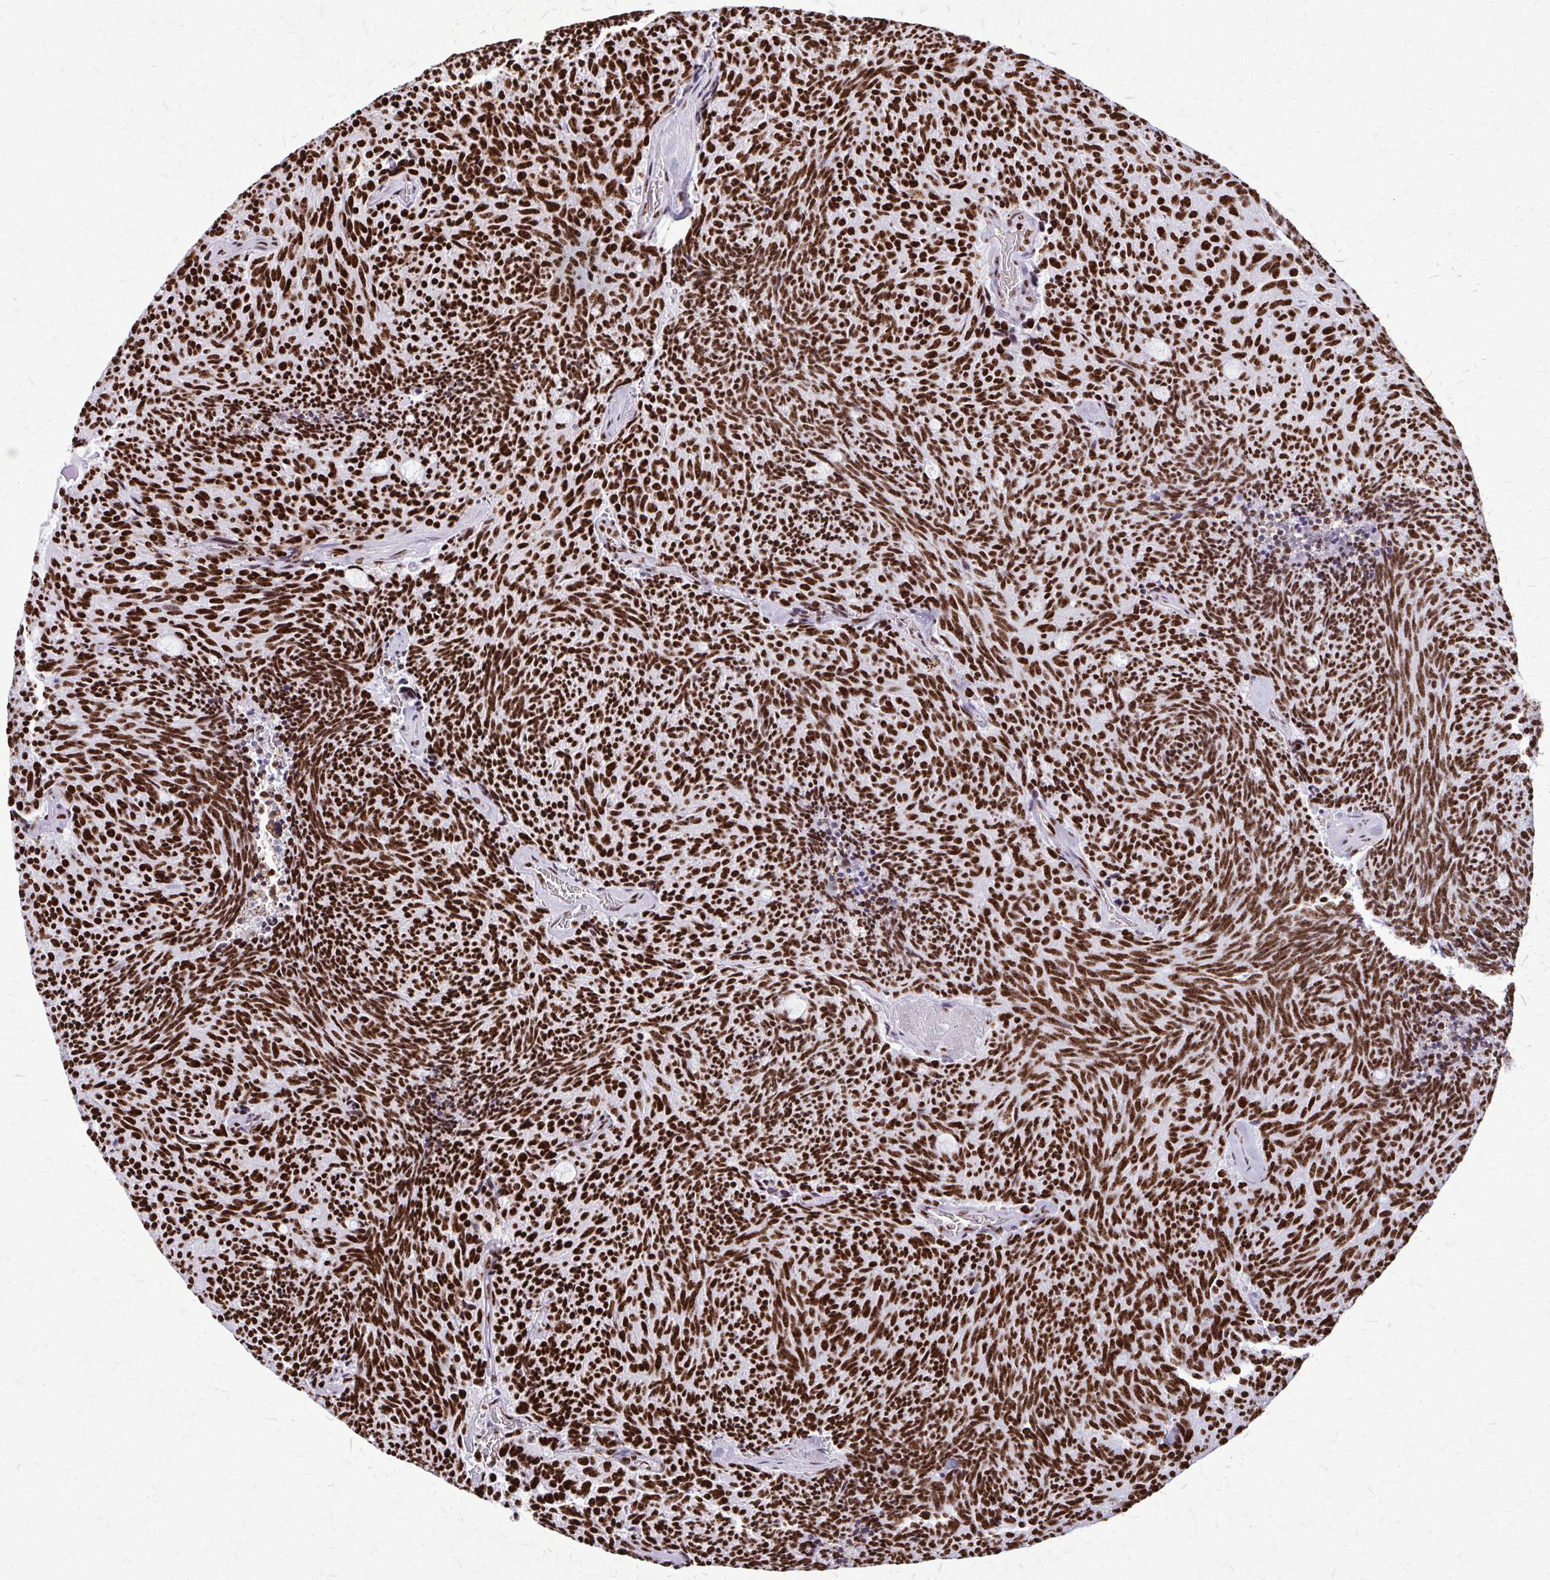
{"staining": {"intensity": "strong", "quantity": ">75%", "location": "nuclear"}, "tissue": "carcinoid", "cell_type": "Tumor cells", "image_type": "cancer", "snomed": [{"axis": "morphology", "description": "Carcinoid, malignant, NOS"}, {"axis": "topography", "description": "Pancreas"}], "caption": "Immunohistochemistry (IHC) image of malignant carcinoid stained for a protein (brown), which reveals high levels of strong nuclear positivity in about >75% of tumor cells.", "gene": "SFPQ", "patient": {"sex": "female", "age": 54}}